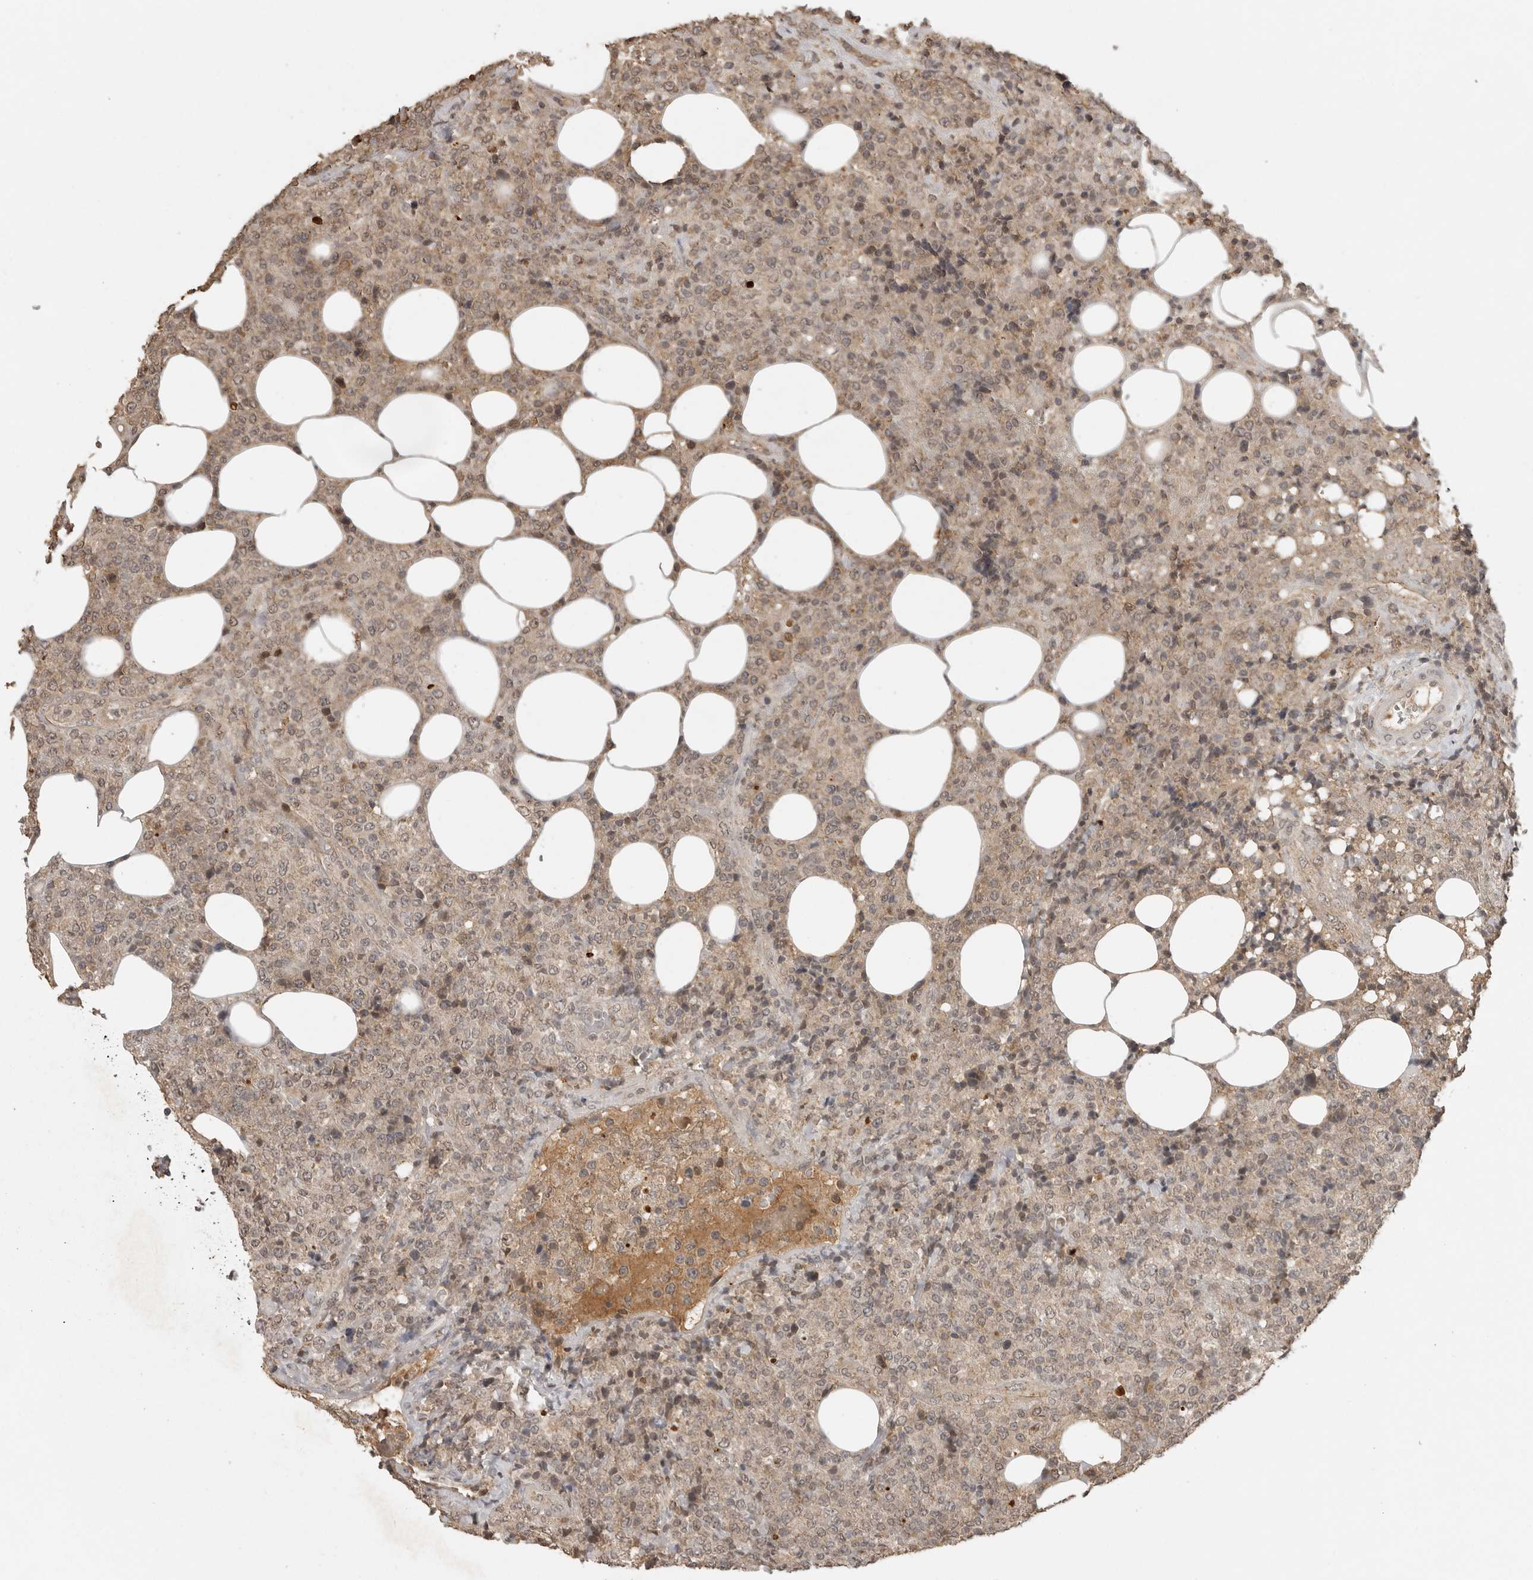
{"staining": {"intensity": "weak", "quantity": "25%-75%", "location": "nuclear"}, "tissue": "lymphoma", "cell_type": "Tumor cells", "image_type": "cancer", "snomed": [{"axis": "morphology", "description": "Malignant lymphoma, non-Hodgkin's type, High grade"}, {"axis": "topography", "description": "Lymph node"}], "caption": "Lymphoma stained with immunohistochemistry (IHC) demonstrates weak nuclear expression in approximately 25%-75% of tumor cells.", "gene": "CTF1", "patient": {"sex": "male", "age": 13}}